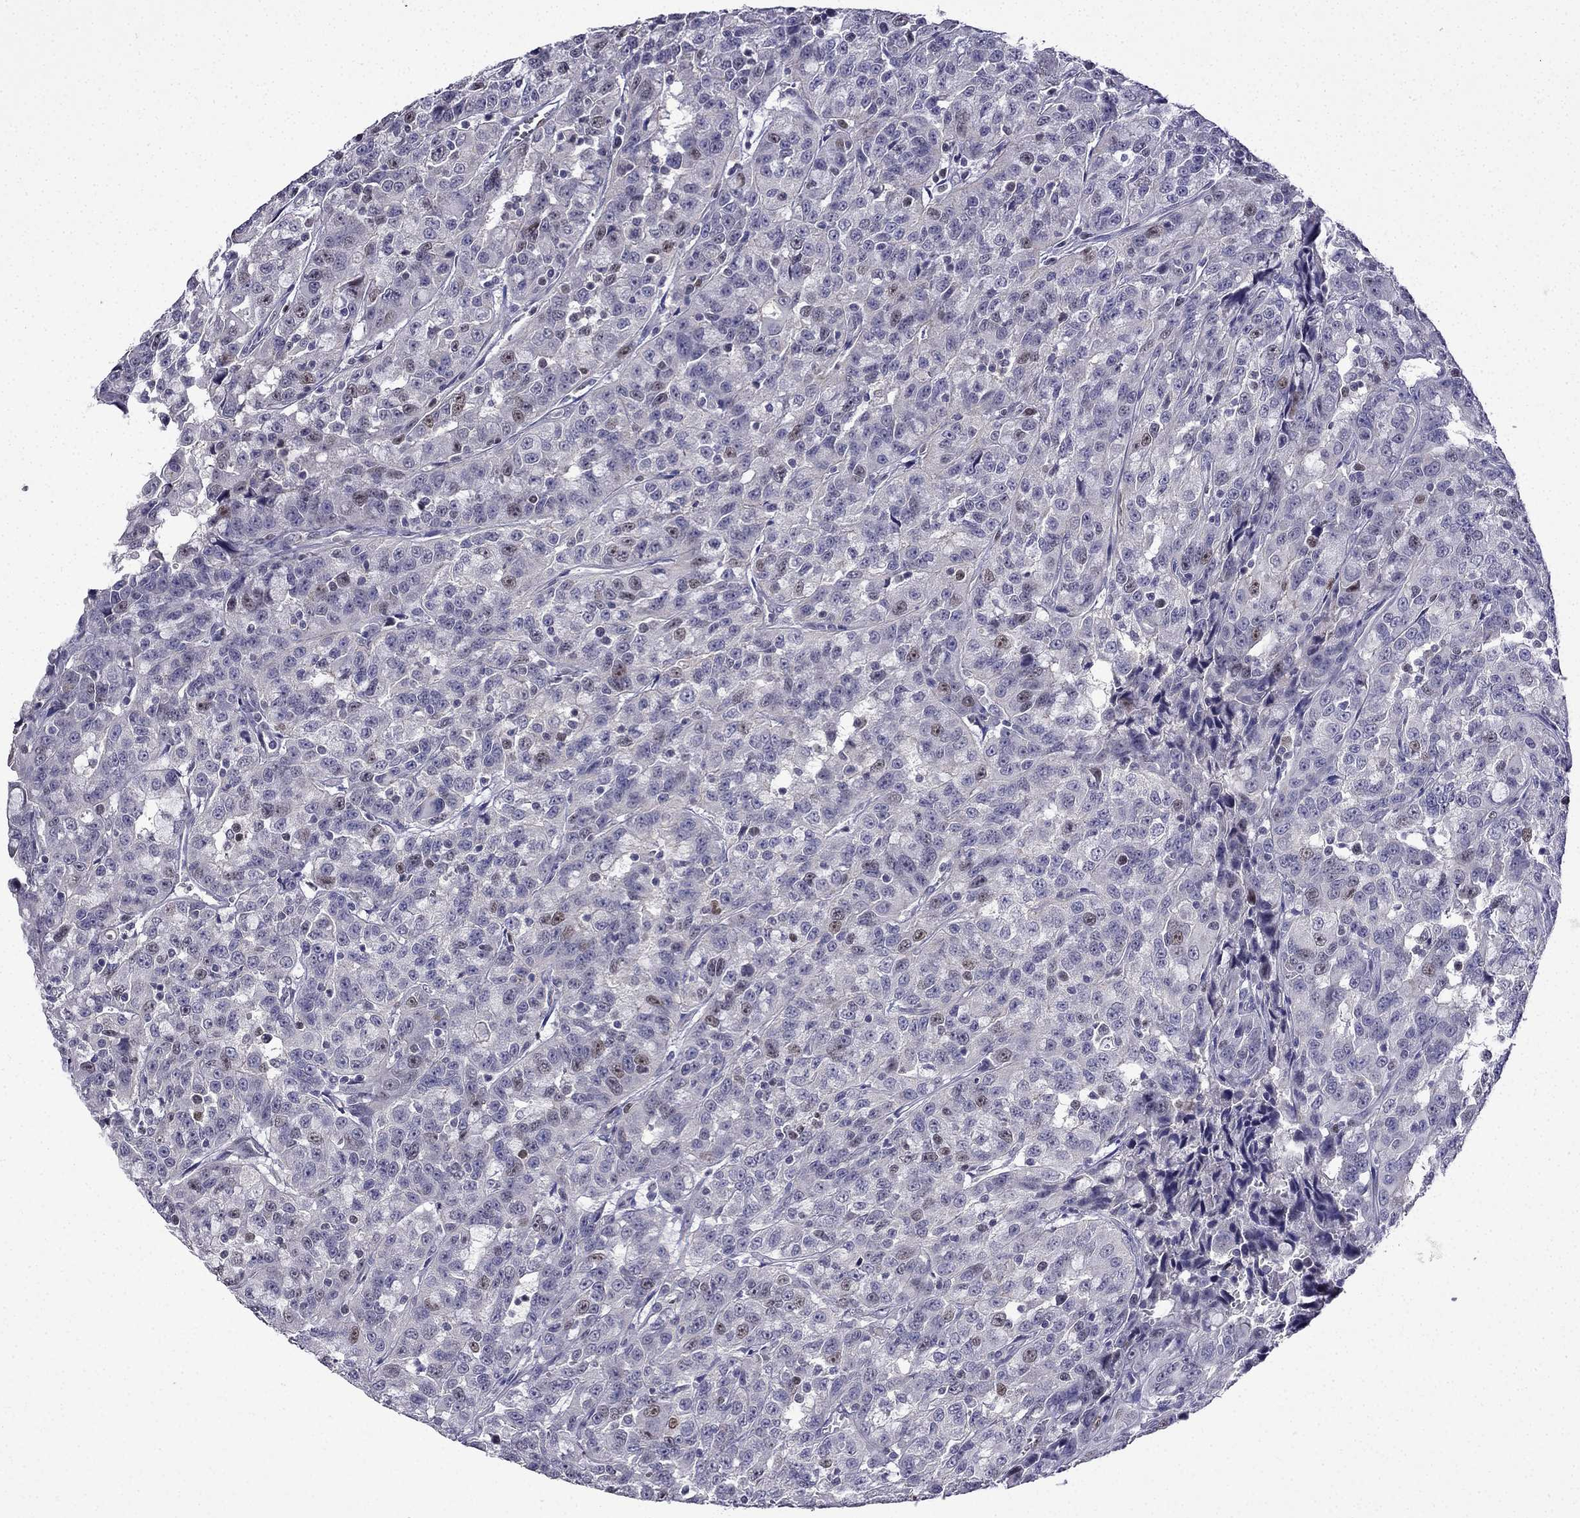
{"staining": {"intensity": "weak", "quantity": "<25%", "location": "nuclear"}, "tissue": "urothelial cancer", "cell_type": "Tumor cells", "image_type": "cancer", "snomed": [{"axis": "morphology", "description": "Urothelial carcinoma, NOS"}, {"axis": "morphology", "description": "Urothelial carcinoma, High grade"}, {"axis": "topography", "description": "Urinary bladder"}], "caption": "An immunohistochemistry (IHC) photomicrograph of urothelial carcinoma (high-grade) is shown. There is no staining in tumor cells of urothelial carcinoma (high-grade).", "gene": "UHRF1", "patient": {"sex": "female", "age": 73}}